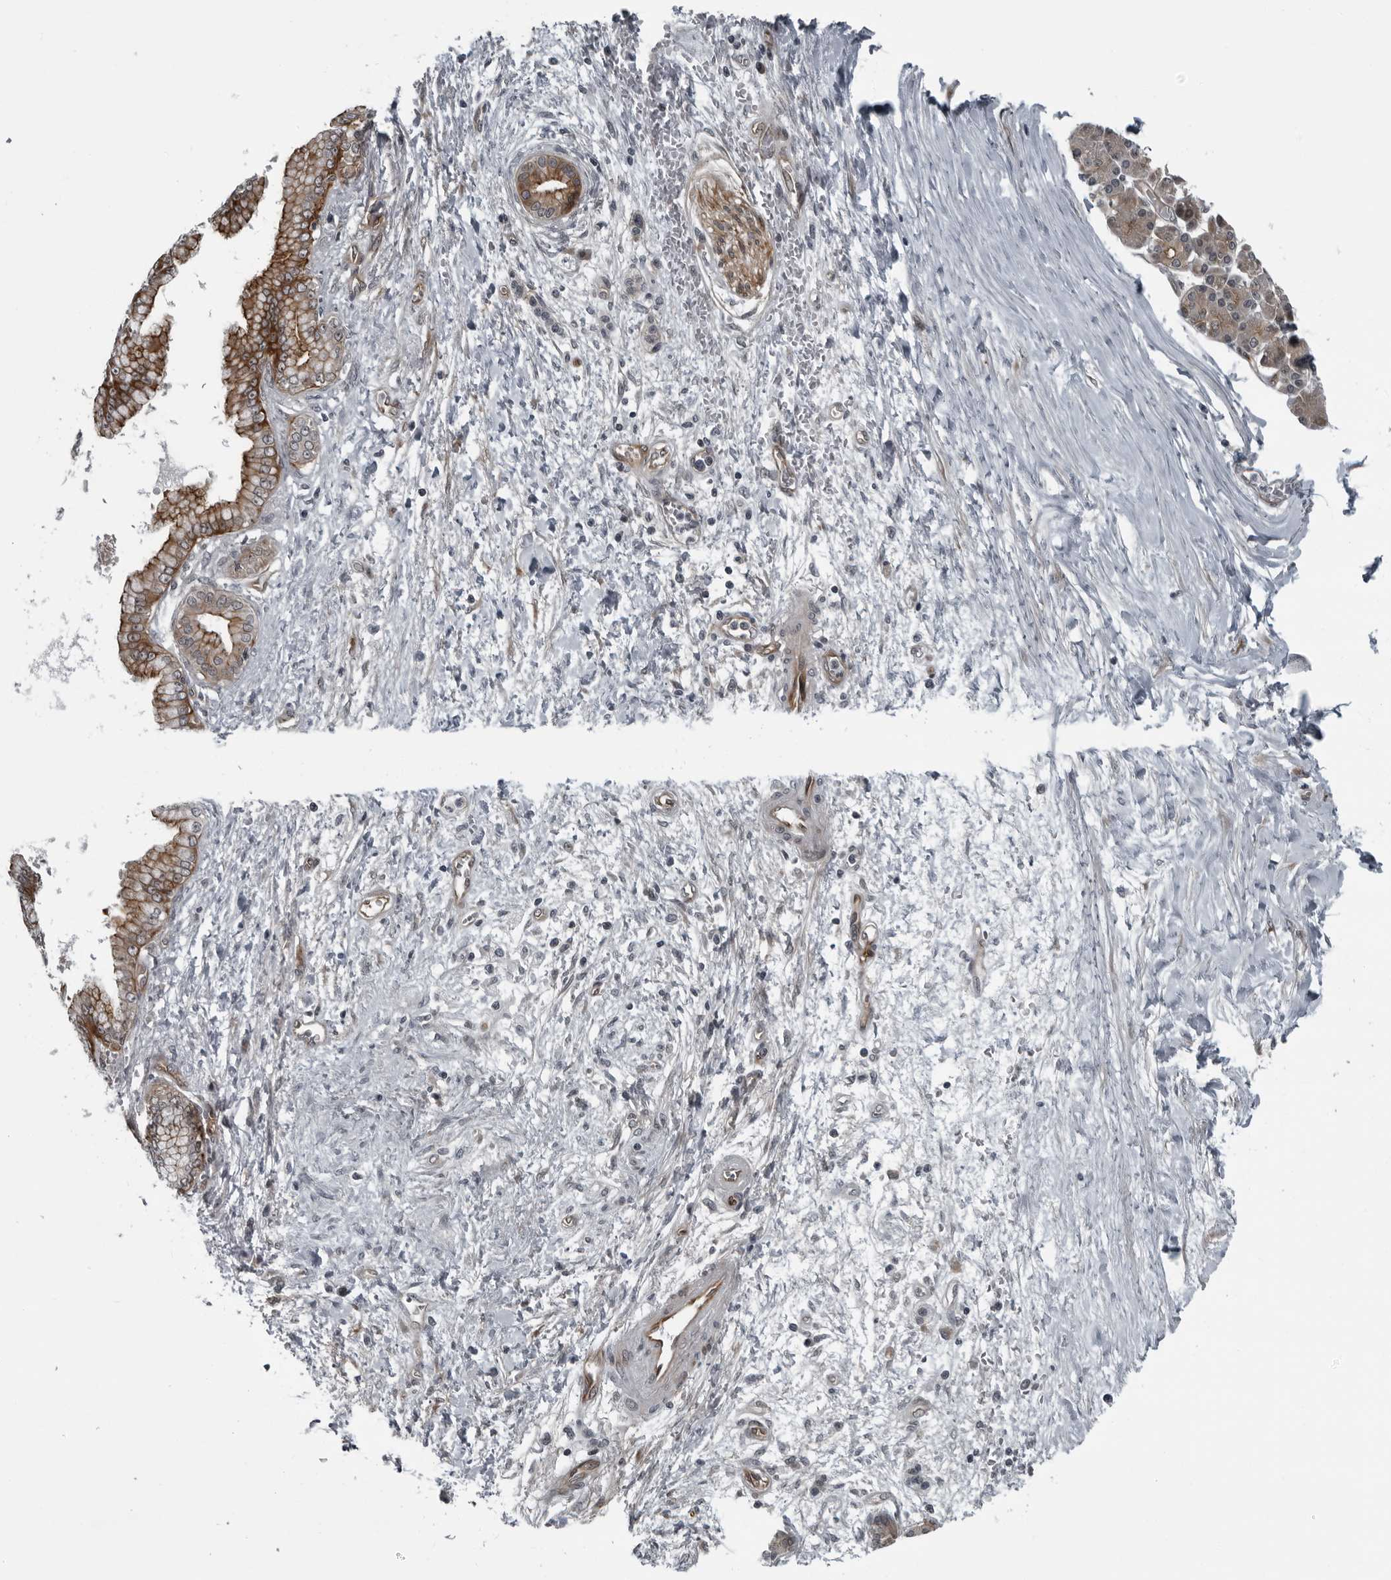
{"staining": {"intensity": "moderate", "quantity": ">75%", "location": "cytoplasmic/membranous"}, "tissue": "pancreatic cancer", "cell_type": "Tumor cells", "image_type": "cancer", "snomed": [{"axis": "morphology", "description": "Adenocarcinoma, NOS"}, {"axis": "topography", "description": "Pancreas"}], "caption": "This is a micrograph of immunohistochemistry (IHC) staining of pancreatic cancer (adenocarcinoma), which shows moderate staining in the cytoplasmic/membranous of tumor cells.", "gene": "FAM102B", "patient": {"sex": "male", "age": 59}}